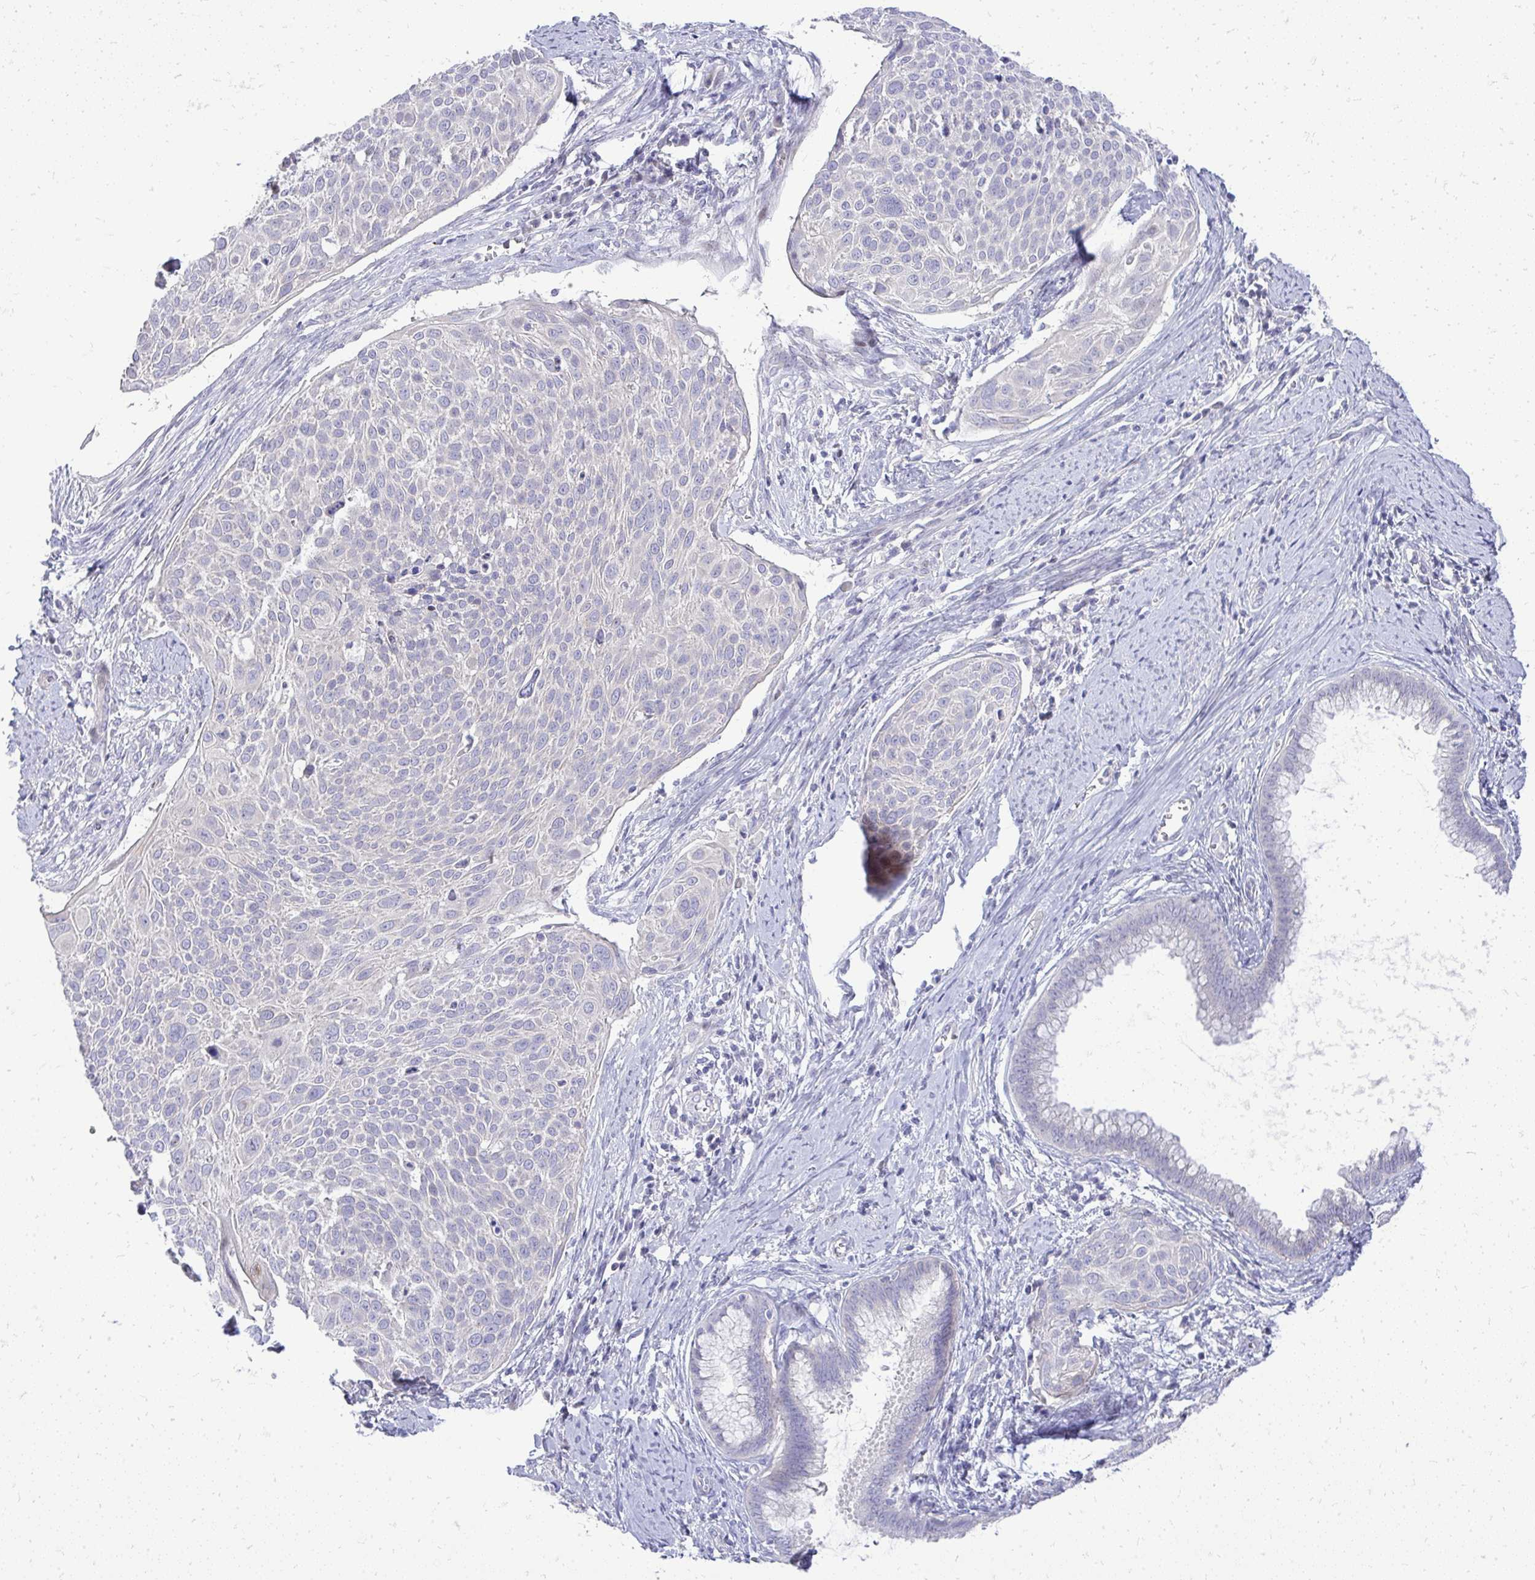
{"staining": {"intensity": "negative", "quantity": "none", "location": "none"}, "tissue": "cervical cancer", "cell_type": "Tumor cells", "image_type": "cancer", "snomed": [{"axis": "morphology", "description": "Squamous cell carcinoma, NOS"}, {"axis": "topography", "description": "Cervix"}], "caption": "IHC of squamous cell carcinoma (cervical) shows no expression in tumor cells.", "gene": "OR8D1", "patient": {"sex": "female", "age": 39}}